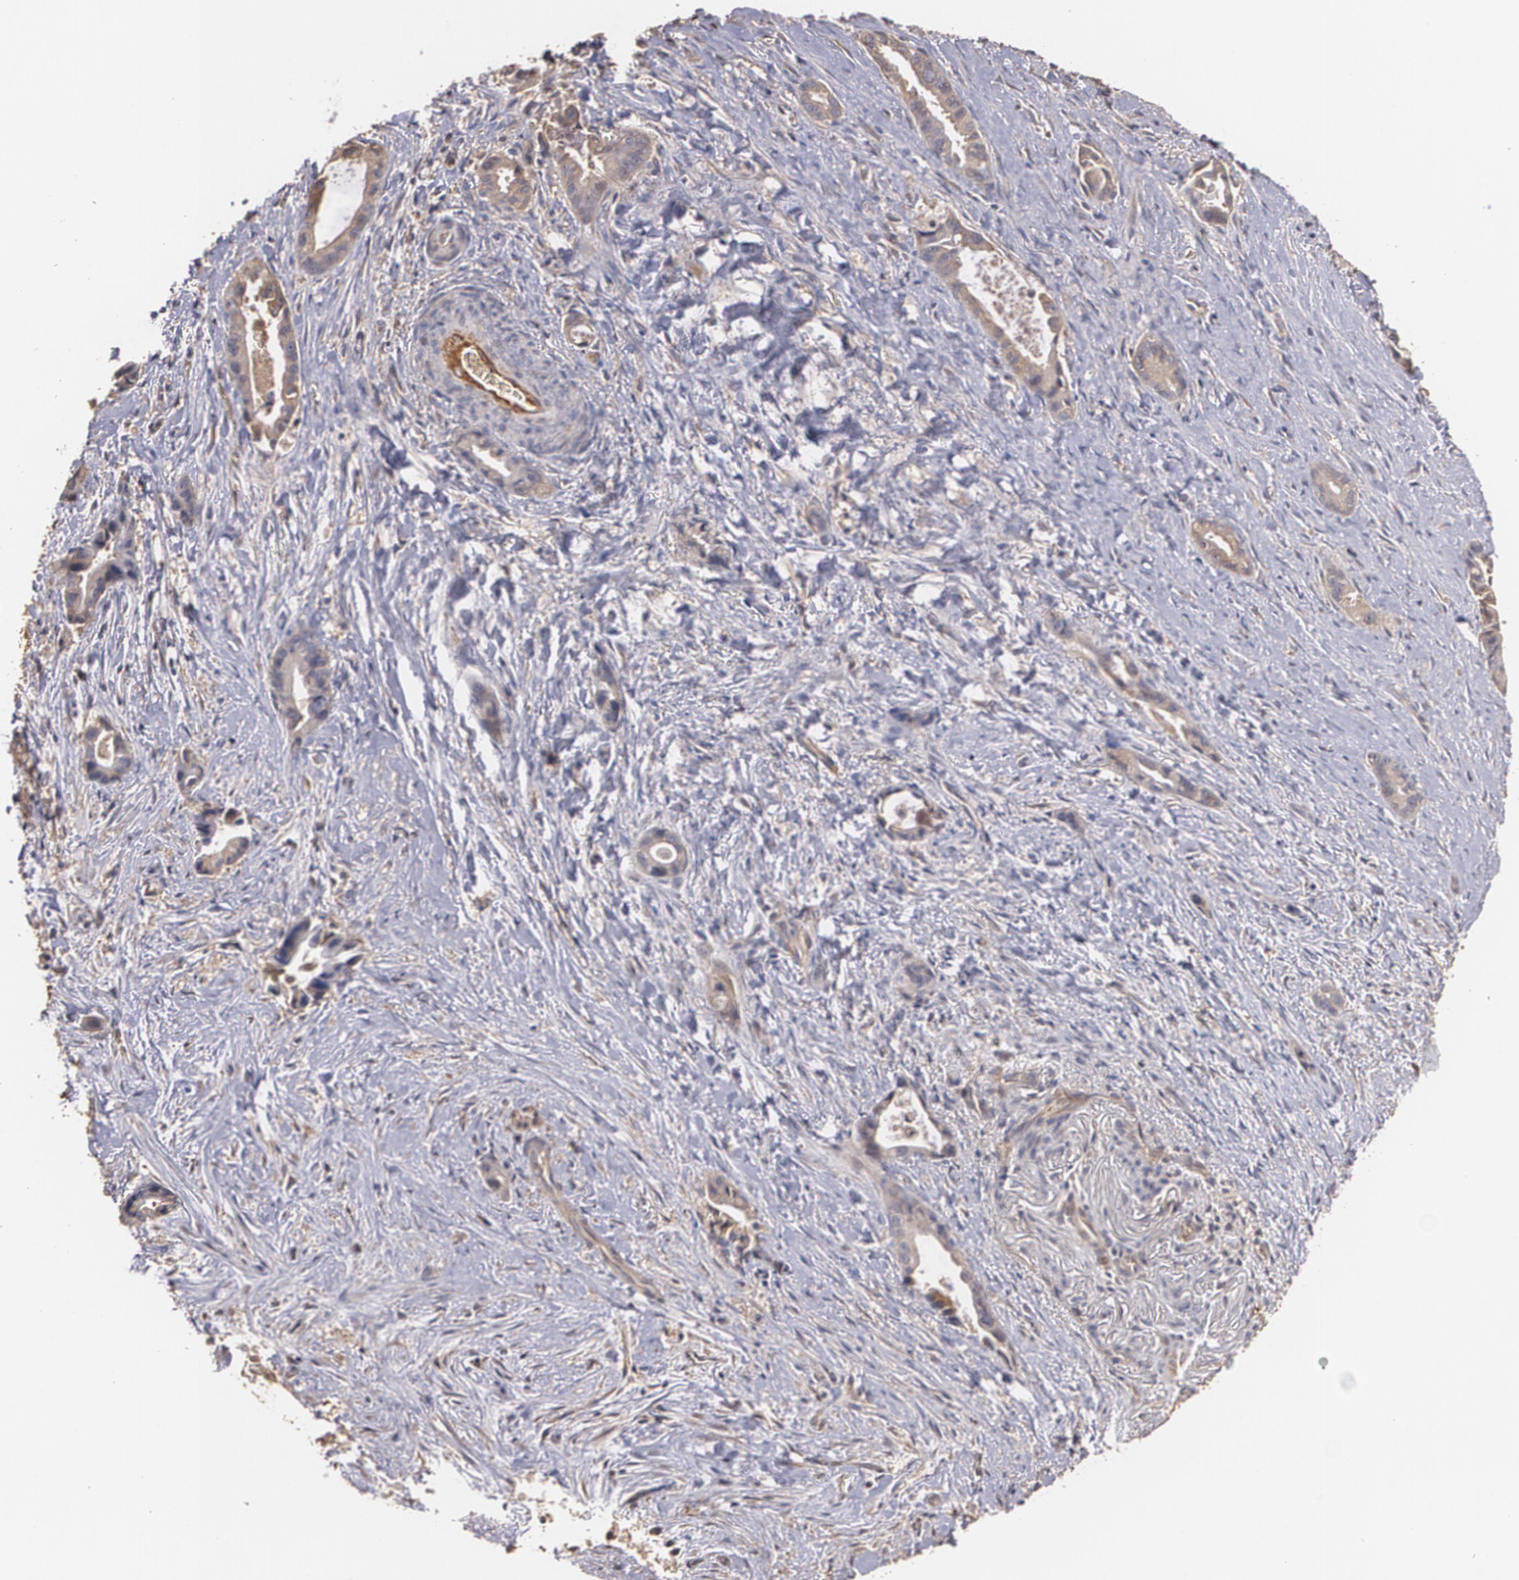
{"staining": {"intensity": "weak", "quantity": ">75%", "location": "cytoplasmic/membranous"}, "tissue": "liver cancer", "cell_type": "Tumor cells", "image_type": "cancer", "snomed": [{"axis": "morphology", "description": "Cholangiocarcinoma"}, {"axis": "topography", "description": "Liver"}], "caption": "An image of cholangiocarcinoma (liver) stained for a protein displays weak cytoplasmic/membranous brown staining in tumor cells.", "gene": "PON1", "patient": {"sex": "female", "age": 55}}